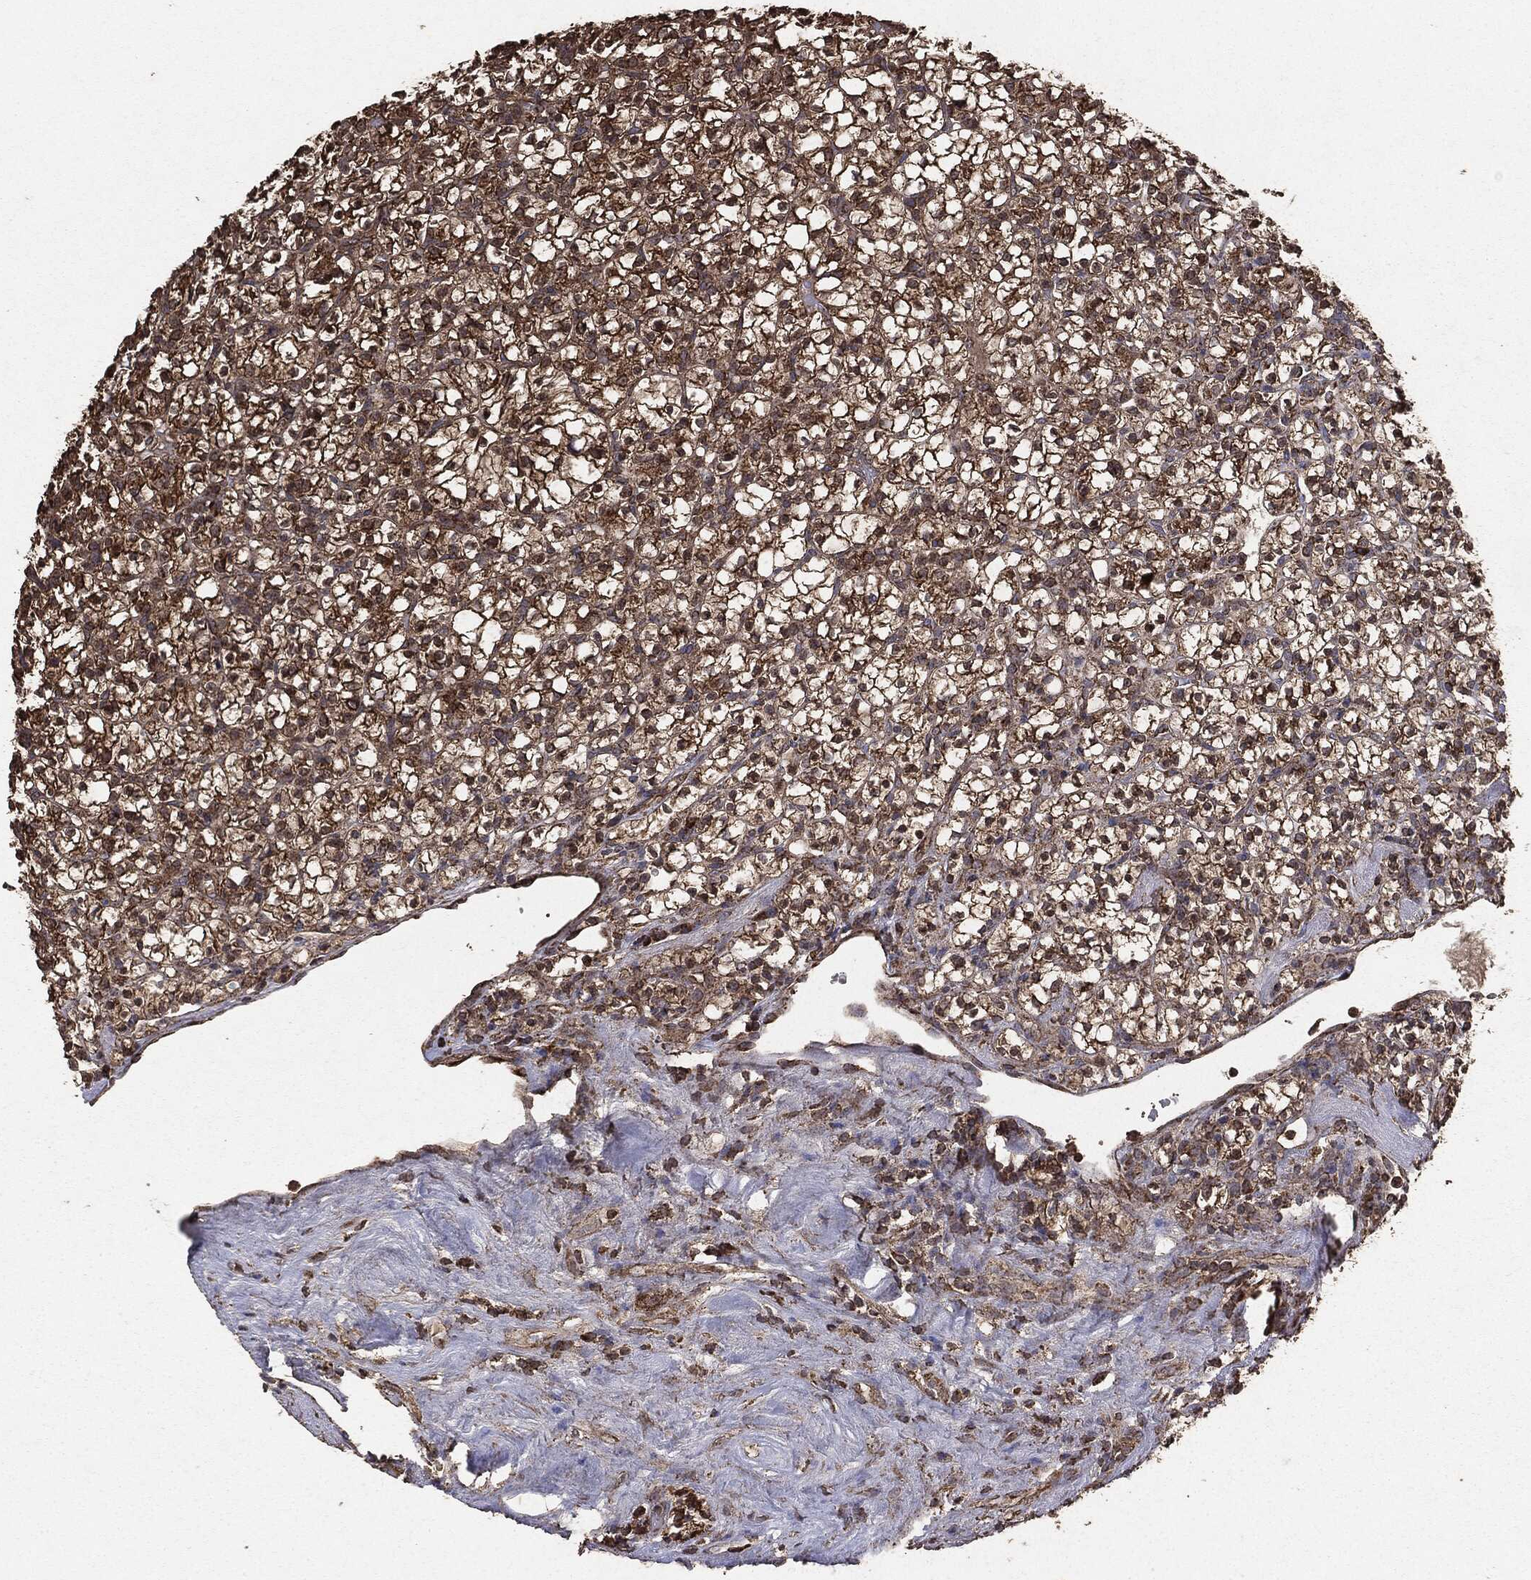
{"staining": {"intensity": "moderate", "quantity": ">75%", "location": "cytoplasmic/membranous"}, "tissue": "renal cancer", "cell_type": "Tumor cells", "image_type": "cancer", "snomed": [{"axis": "morphology", "description": "Adenocarcinoma, NOS"}, {"axis": "topography", "description": "Kidney"}], "caption": "Immunohistochemical staining of renal cancer (adenocarcinoma) displays medium levels of moderate cytoplasmic/membranous positivity in about >75% of tumor cells.", "gene": "MTOR", "patient": {"sex": "female", "age": 89}}